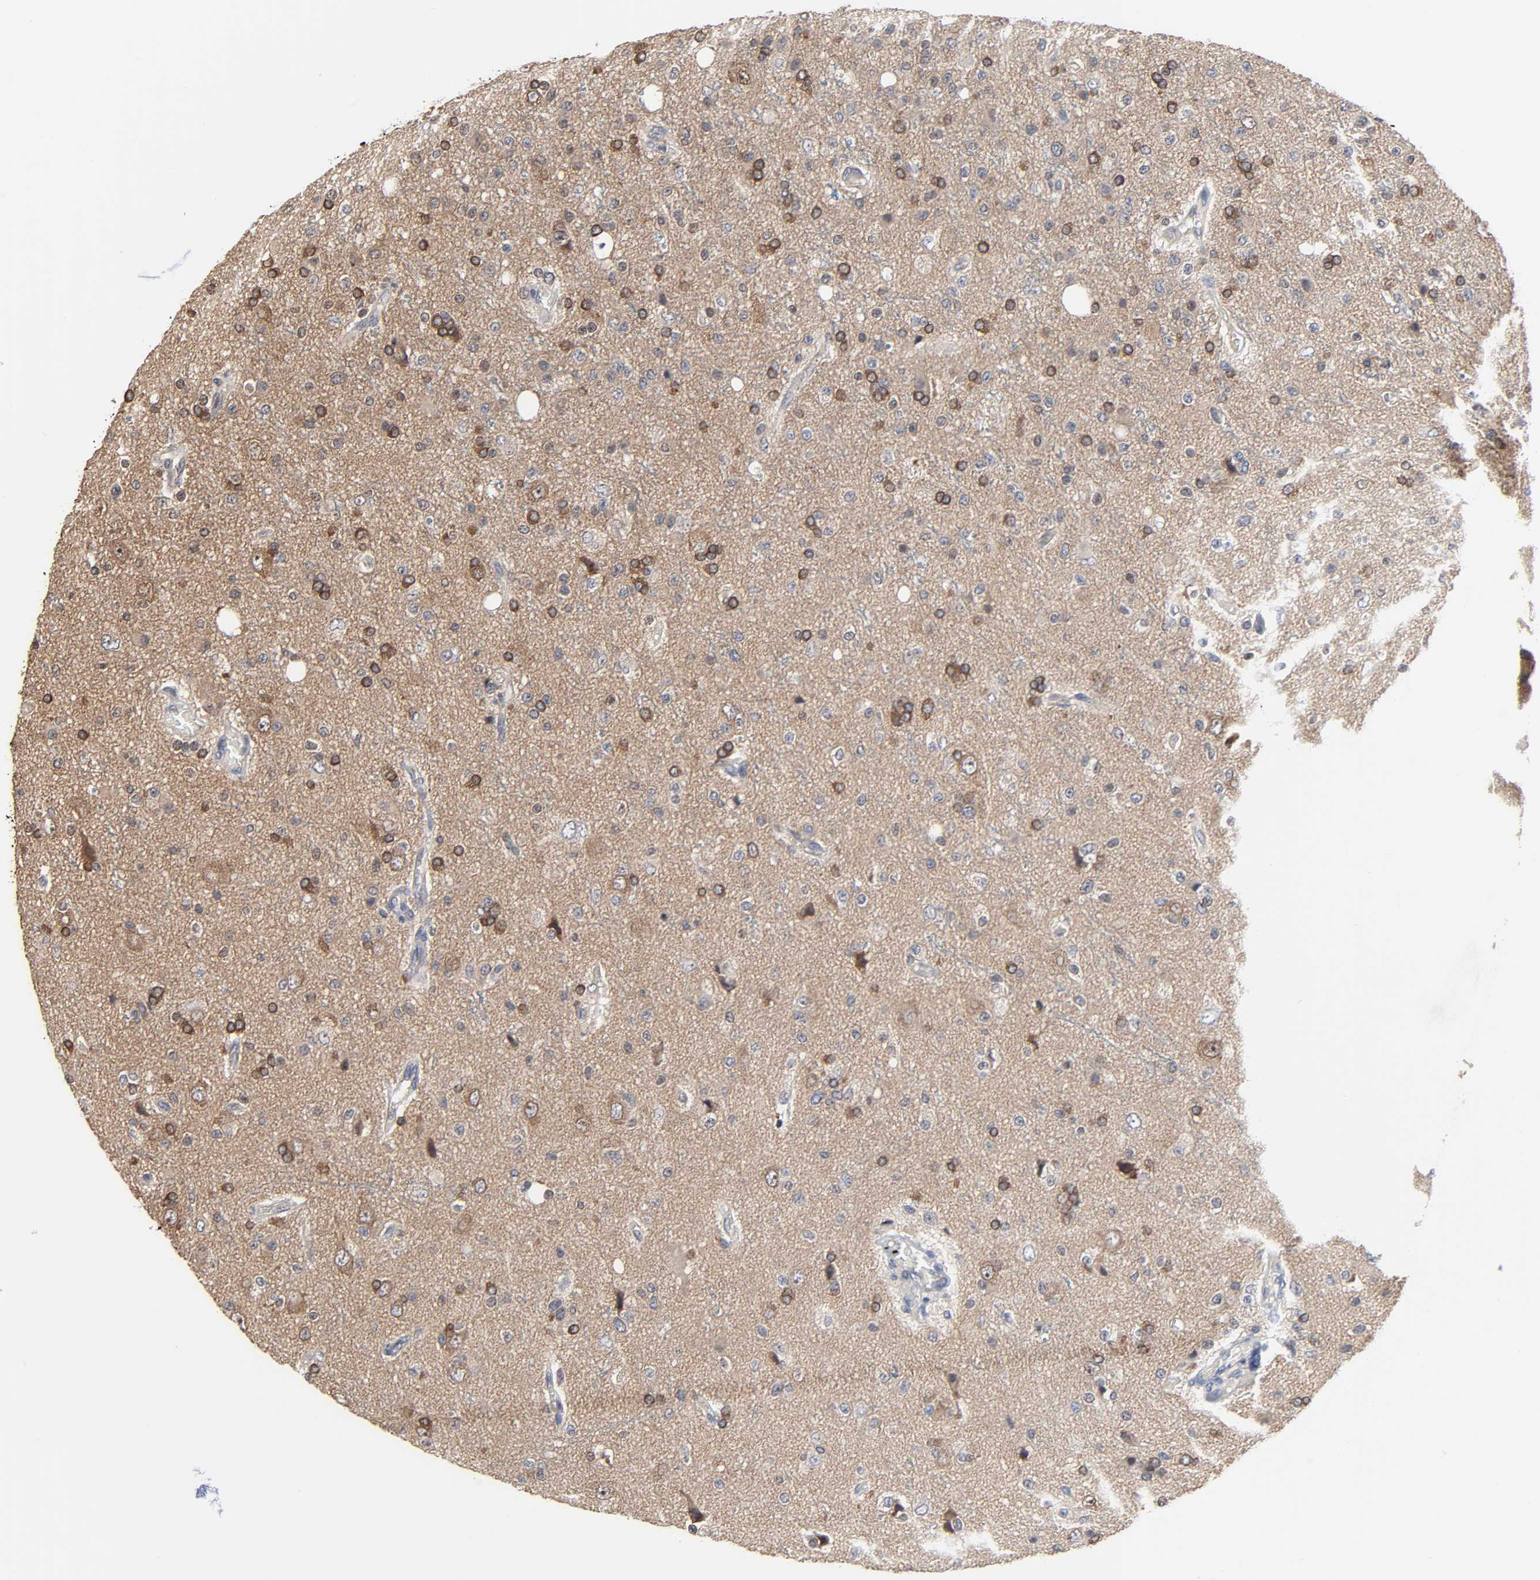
{"staining": {"intensity": "moderate", "quantity": "25%-75%", "location": "cytoplasmic/membranous,nuclear"}, "tissue": "glioma", "cell_type": "Tumor cells", "image_type": "cancer", "snomed": [{"axis": "morphology", "description": "Glioma, malignant, High grade"}, {"axis": "topography", "description": "Brain"}], "caption": "Immunohistochemistry image of glioma stained for a protein (brown), which displays medium levels of moderate cytoplasmic/membranous and nuclear staining in about 25%-75% of tumor cells.", "gene": "DDX10", "patient": {"sex": "male", "age": 47}}